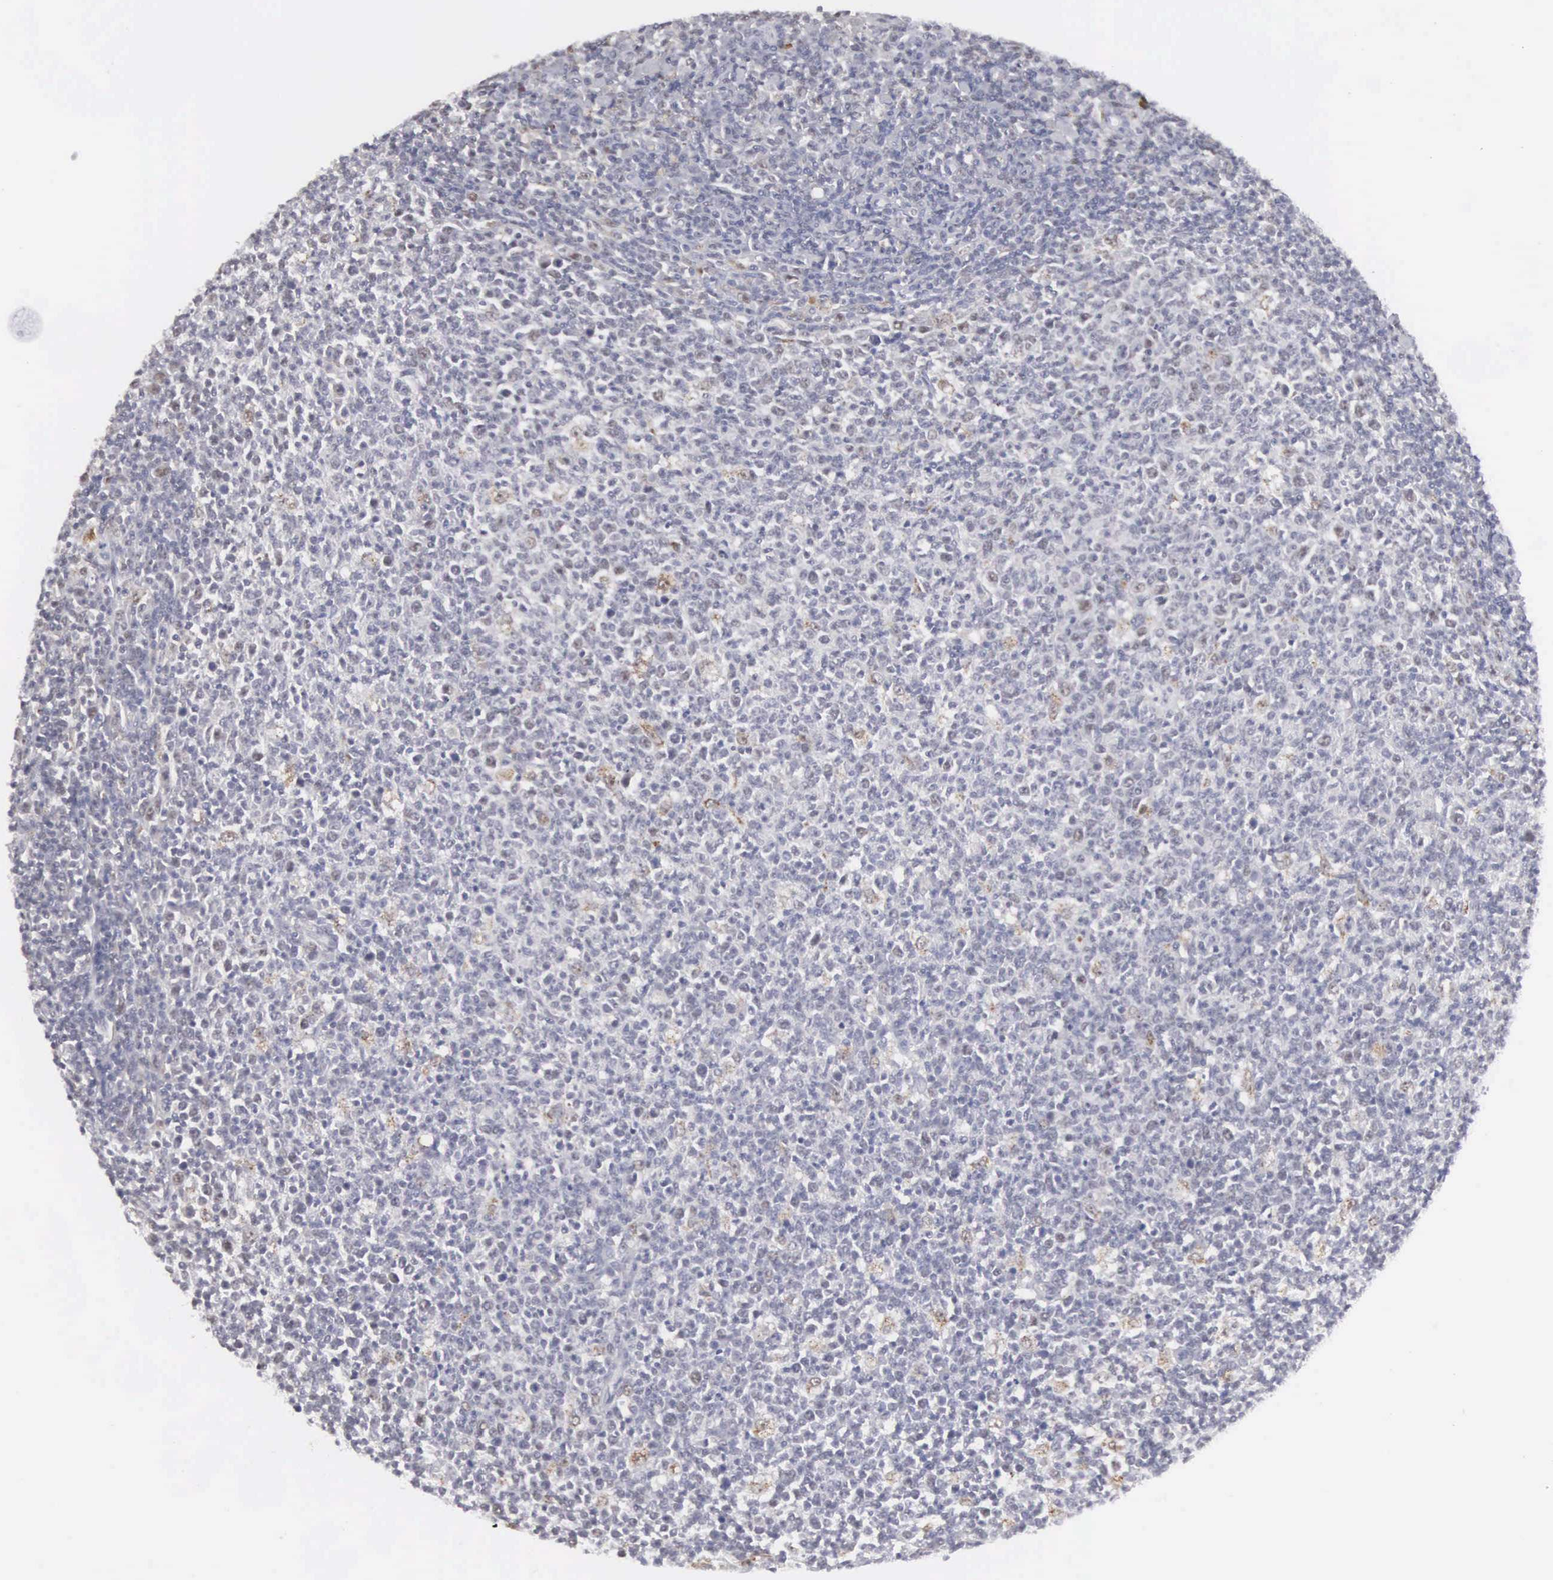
{"staining": {"intensity": "weak", "quantity": "<25%", "location": "nuclear"}, "tissue": "tonsil", "cell_type": "Germinal center cells", "image_type": "normal", "snomed": [{"axis": "morphology", "description": "Normal tissue, NOS"}, {"axis": "topography", "description": "Tonsil"}], "caption": "This image is of unremarkable tonsil stained with immunohistochemistry (IHC) to label a protein in brown with the nuclei are counter-stained blue. There is no staining in germinal center cells. (Stains: DAB (3,3'-diaminobenzidine) IHC with hematoxylin counter stain, Microscopy: brightfield microscopy at high magnification).", "gene": "MNAT1", "patient": {"sex": "male", "age": 6}}